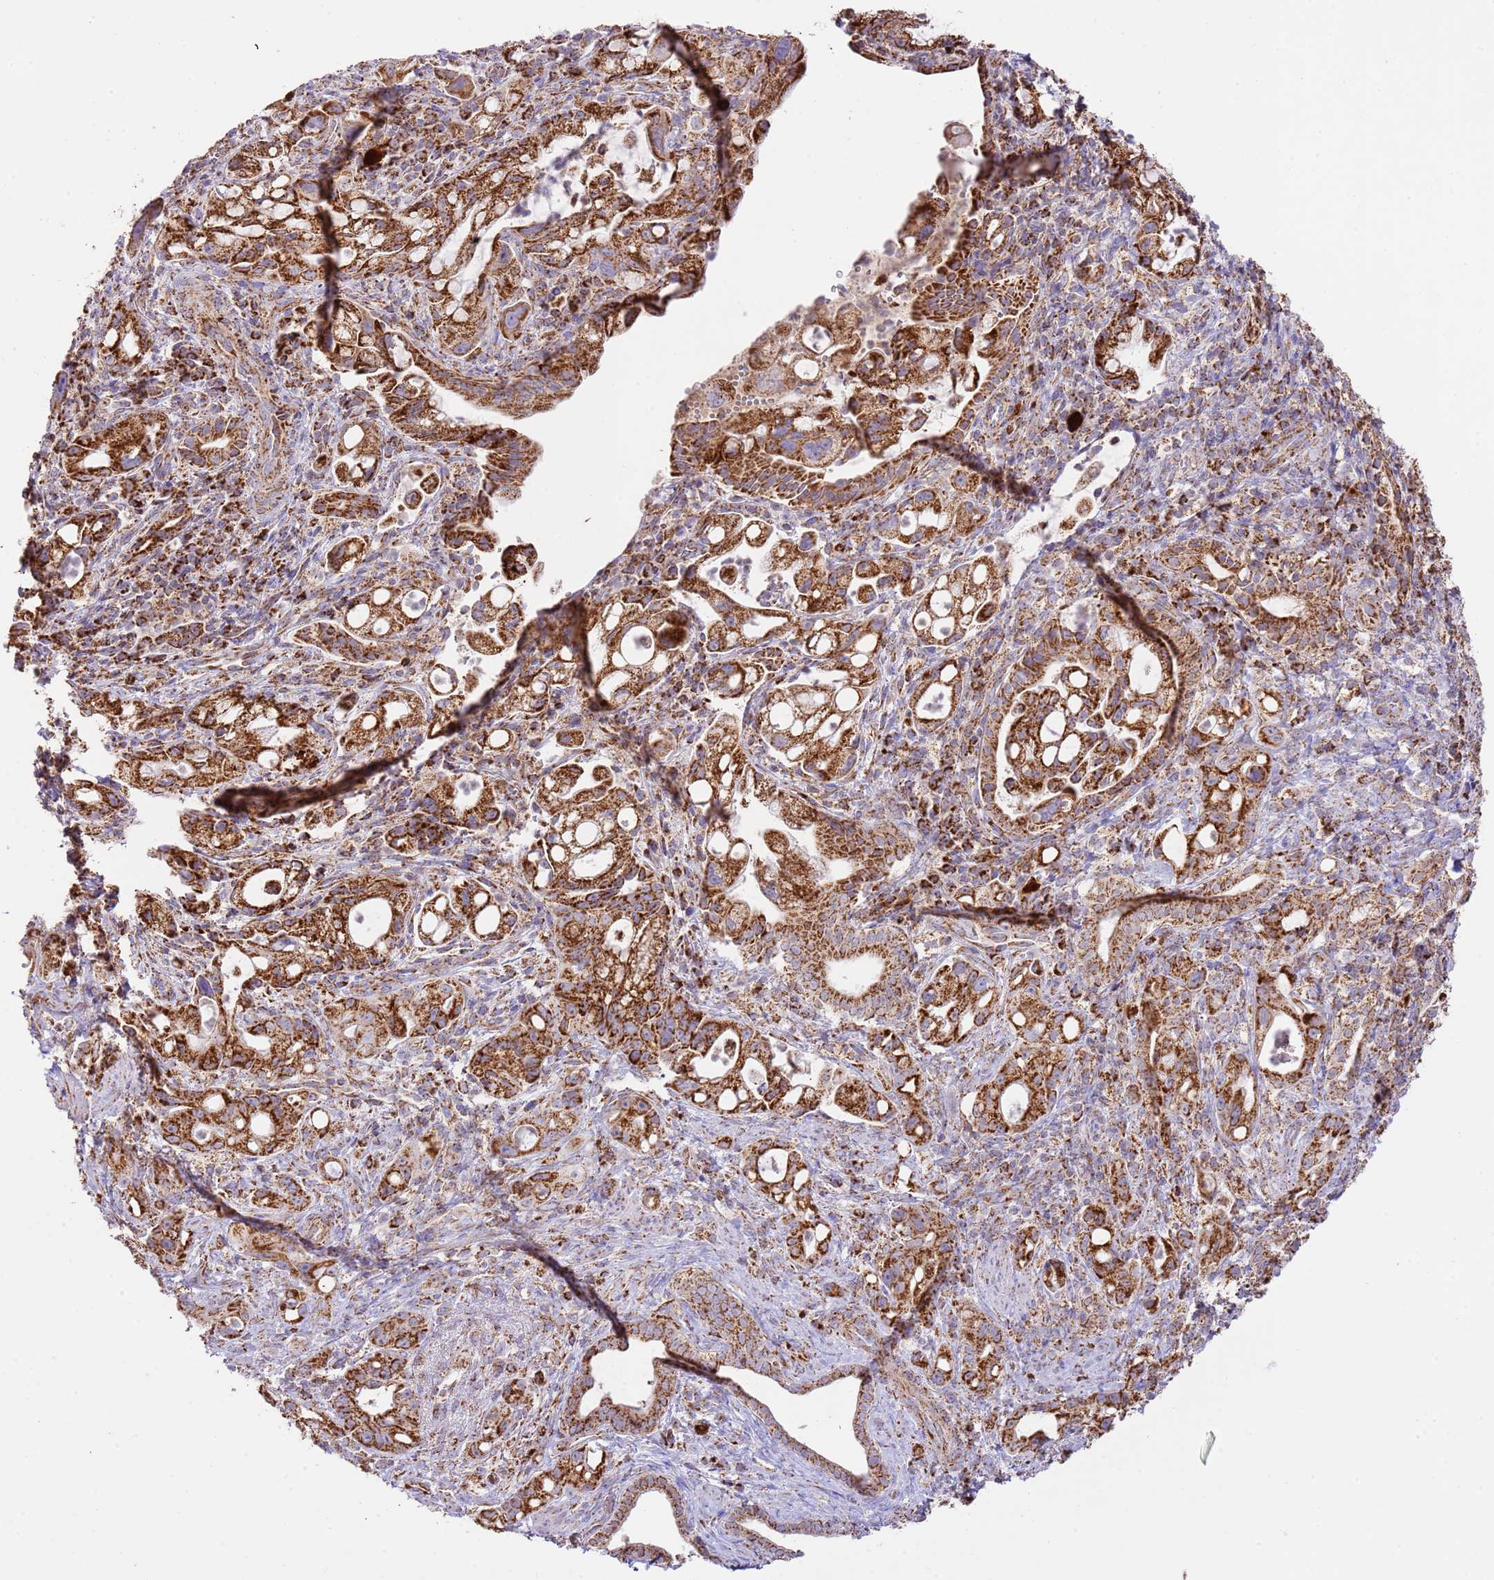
{"staining": {"intensity": "strong", "quantity": ">75%", "location": "cytoplasmic/membranous"}, "tissue": "pancreatic cancer", "cell_type": "Tumor cells", "image_type": "cancer", "snomed": [{"axis": "morphology", "description": "Adenocarcinoma, NOS"}, {"axis": "topography", "description": "Pancreas"}], "caption": "A high-resolution image shows immunohistochemistry (IHC) staining of pancreatic cancer (adenocarcinoma), which displays strong cytoplasmic/membranous expression in approximately >75% of tumor cells.", "gene": "ZBTB39", "patient": {"sex": "male", "age": 68}}